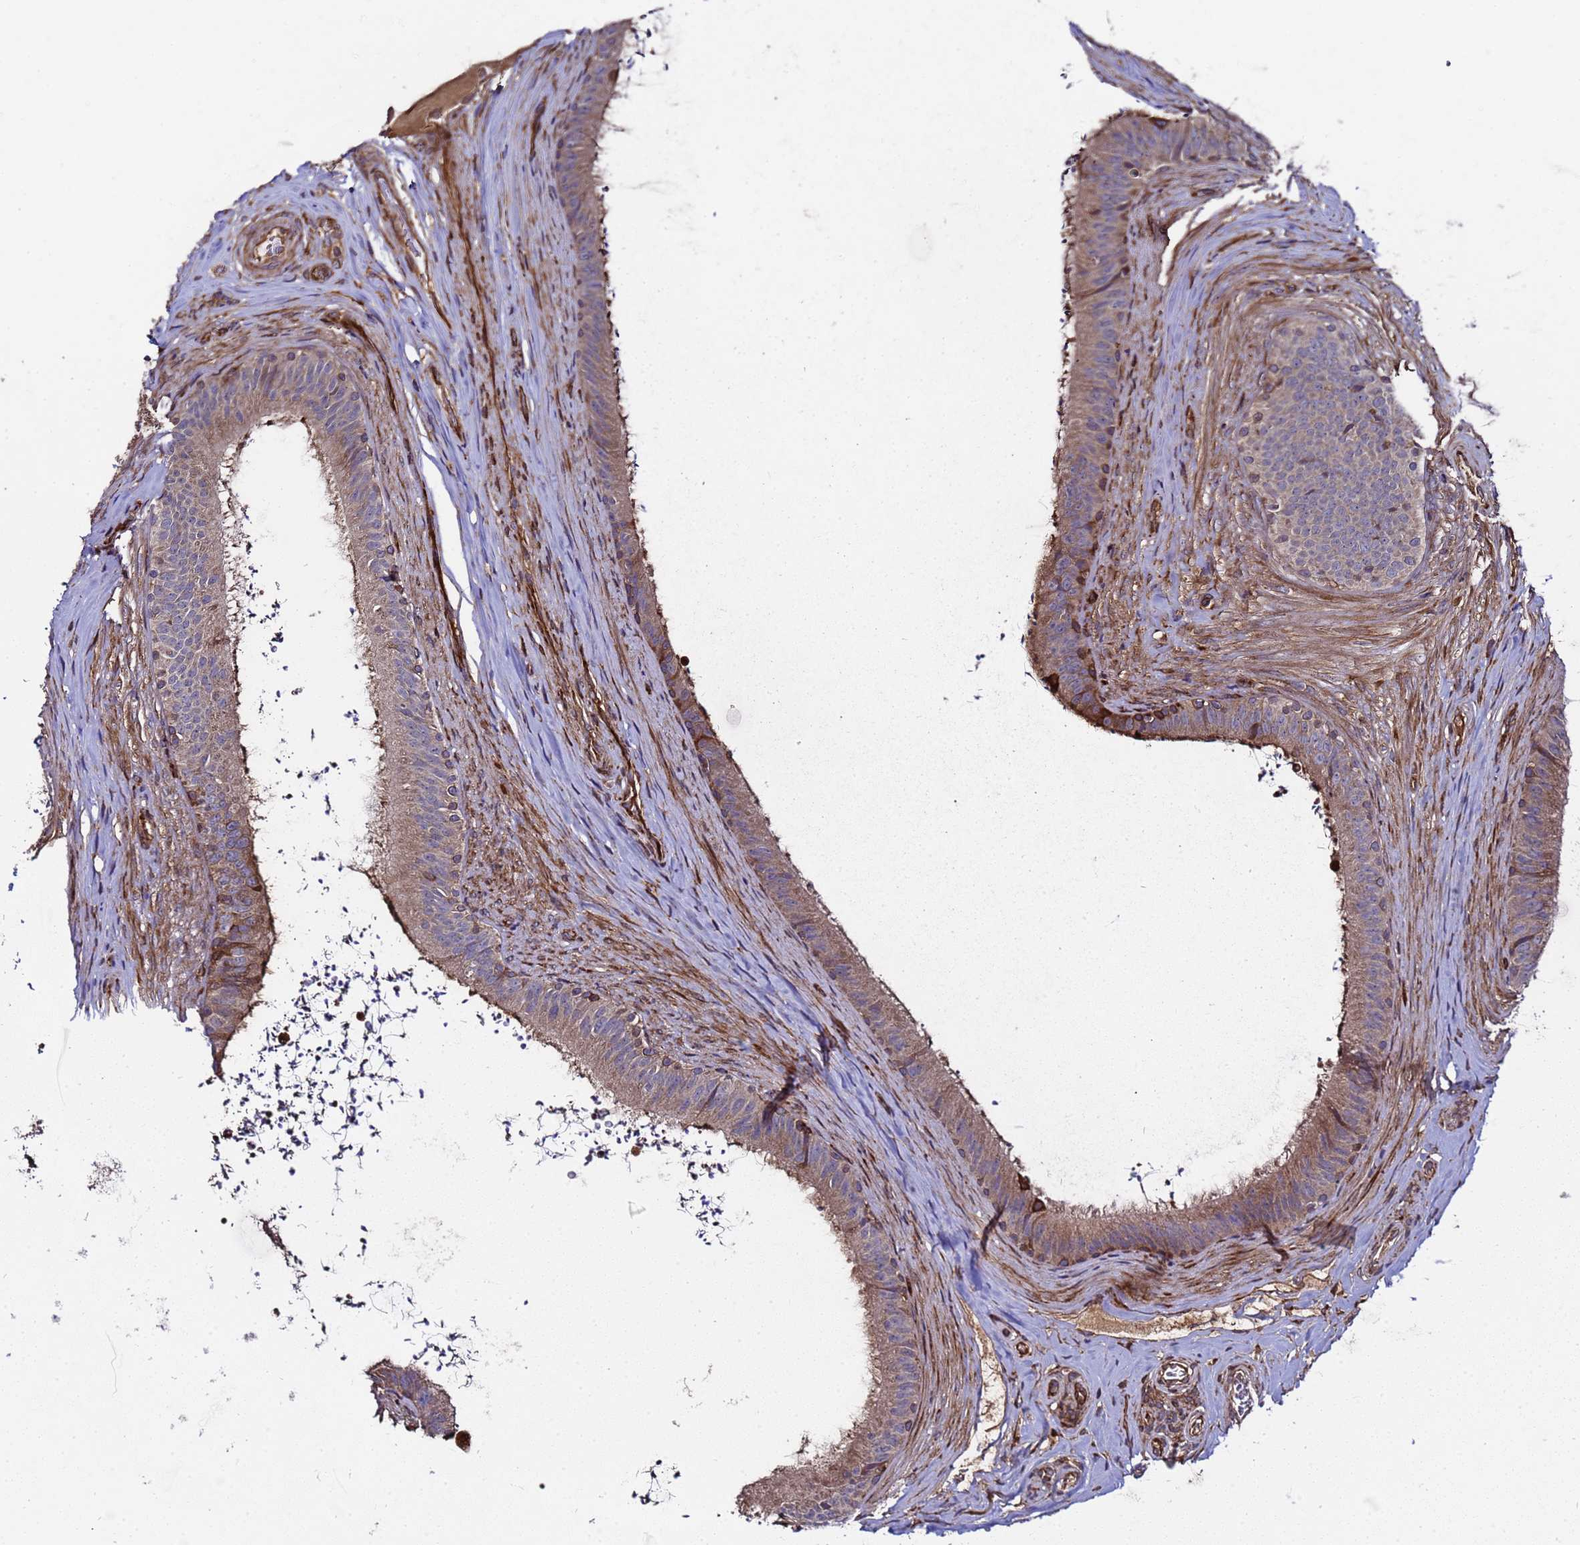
{"staining": {"intensity": "moderate", "quantity": ">75%", "location": "cytoplasmic/membranous"}, "tissue": "epididymis", "cell_type": "Glandular cells", "image_type": "normal", "snomed": [{"axis": "morphology", "description": "Normal tissue, NOS"}, {"axis": "topography", "description": "Testis"}, {"axis": "topography", "description": "Epididymis"}], "caption": "A brown stain labels moderate cytoplasmic/membranous staining of a protein in glandular cells of benign epididymis.", "gene": "MOCS1", "patient": {"sex": "male", "age": 41}}